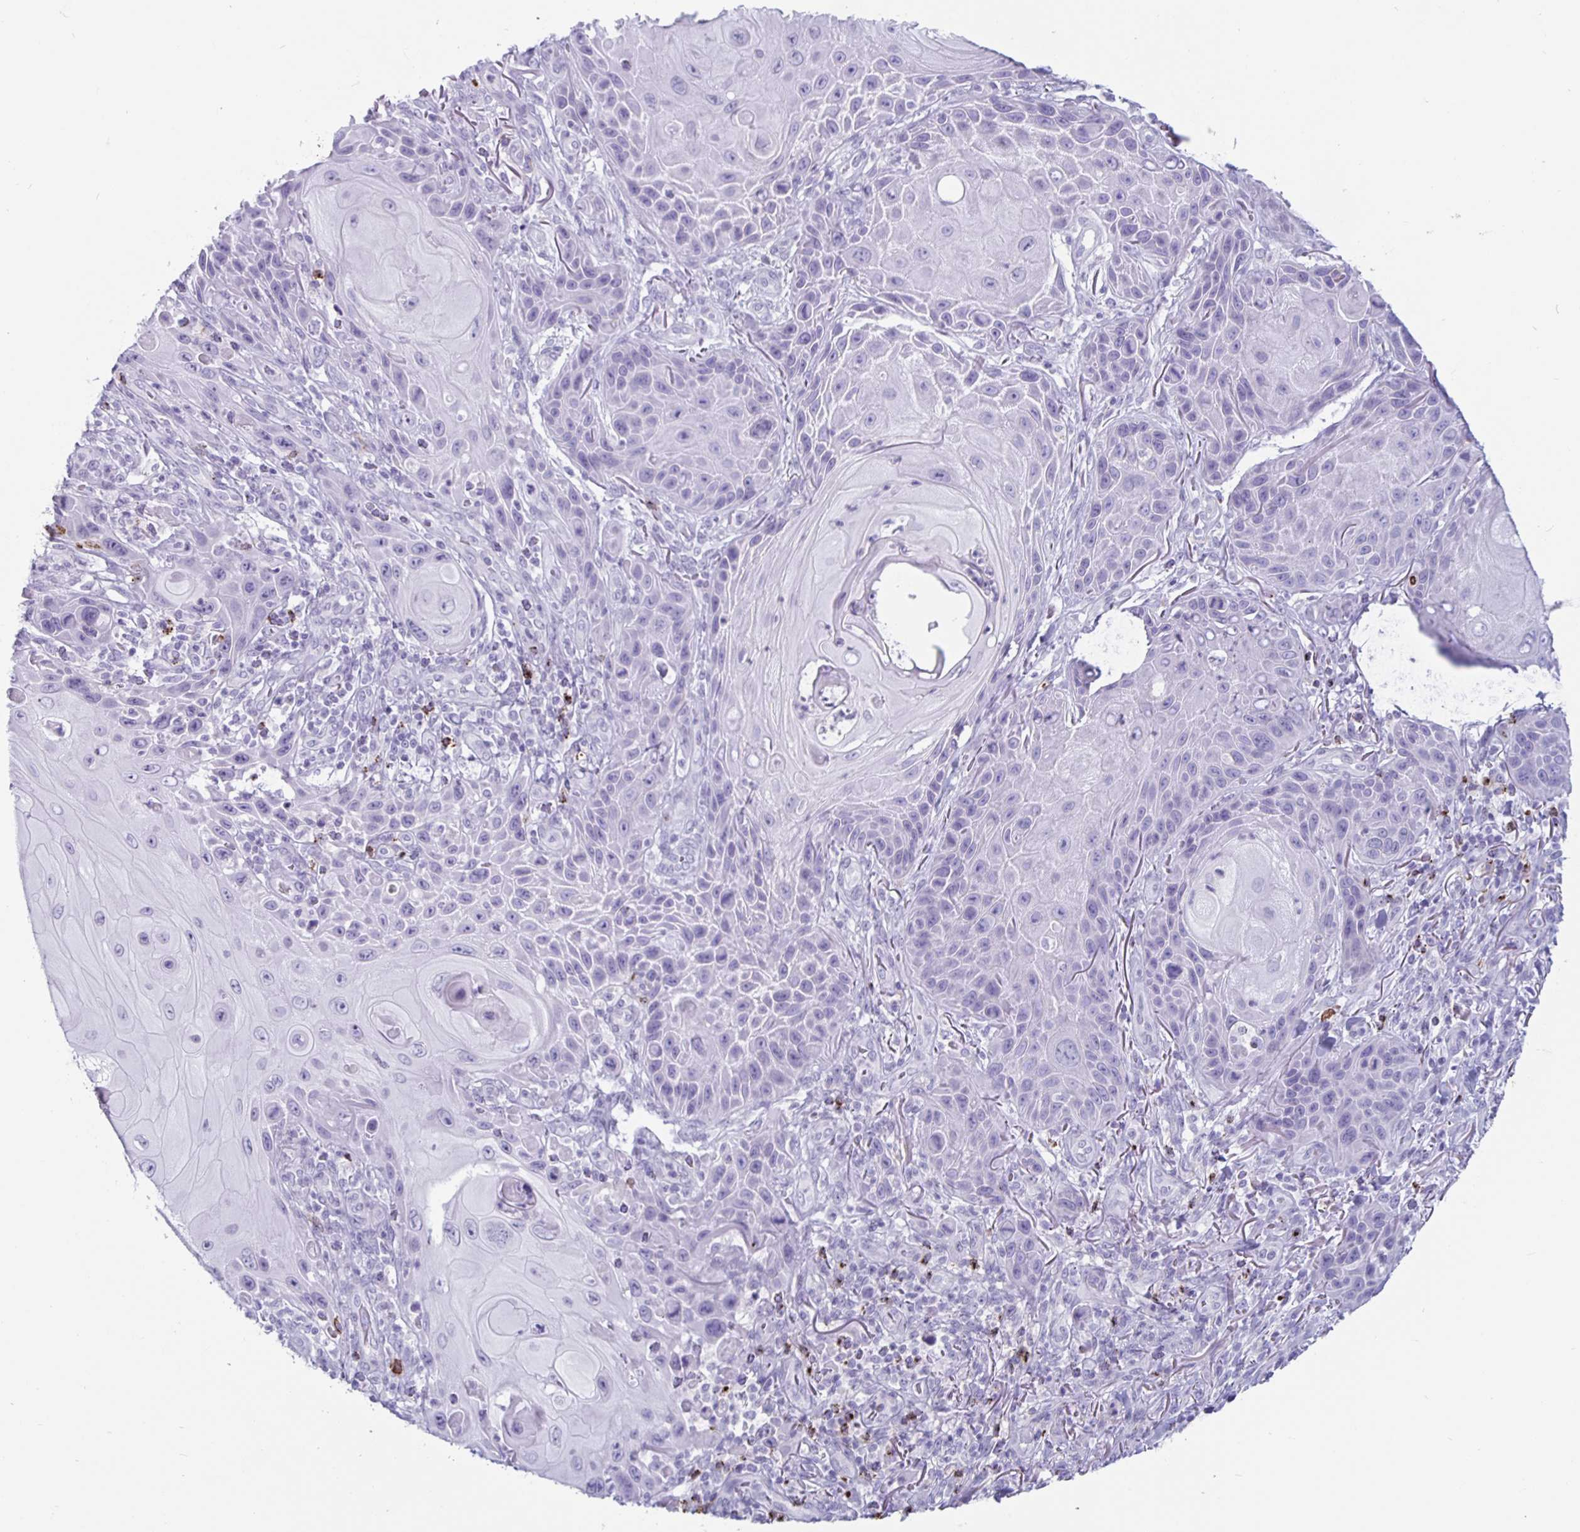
{"staining": {"intensity": "negative", "quantity": "none", "location": "none"}, "tissue": "skin cancer", "cell_type": "Tumor cells", "image_type": "cancer", "snomed": [{"axis": "morphology", "description": "Squamous cell carcinoma, NOS"}, {"axis": "topography", "description": "Skin"}], "caption": "Skin cancer (squamous cell carcinoma) was stained to show a protein in brown. There is no significant positivity in tumor cells.", "gene": "GZMK", "patient": {"sex": "female", "age": 94}}